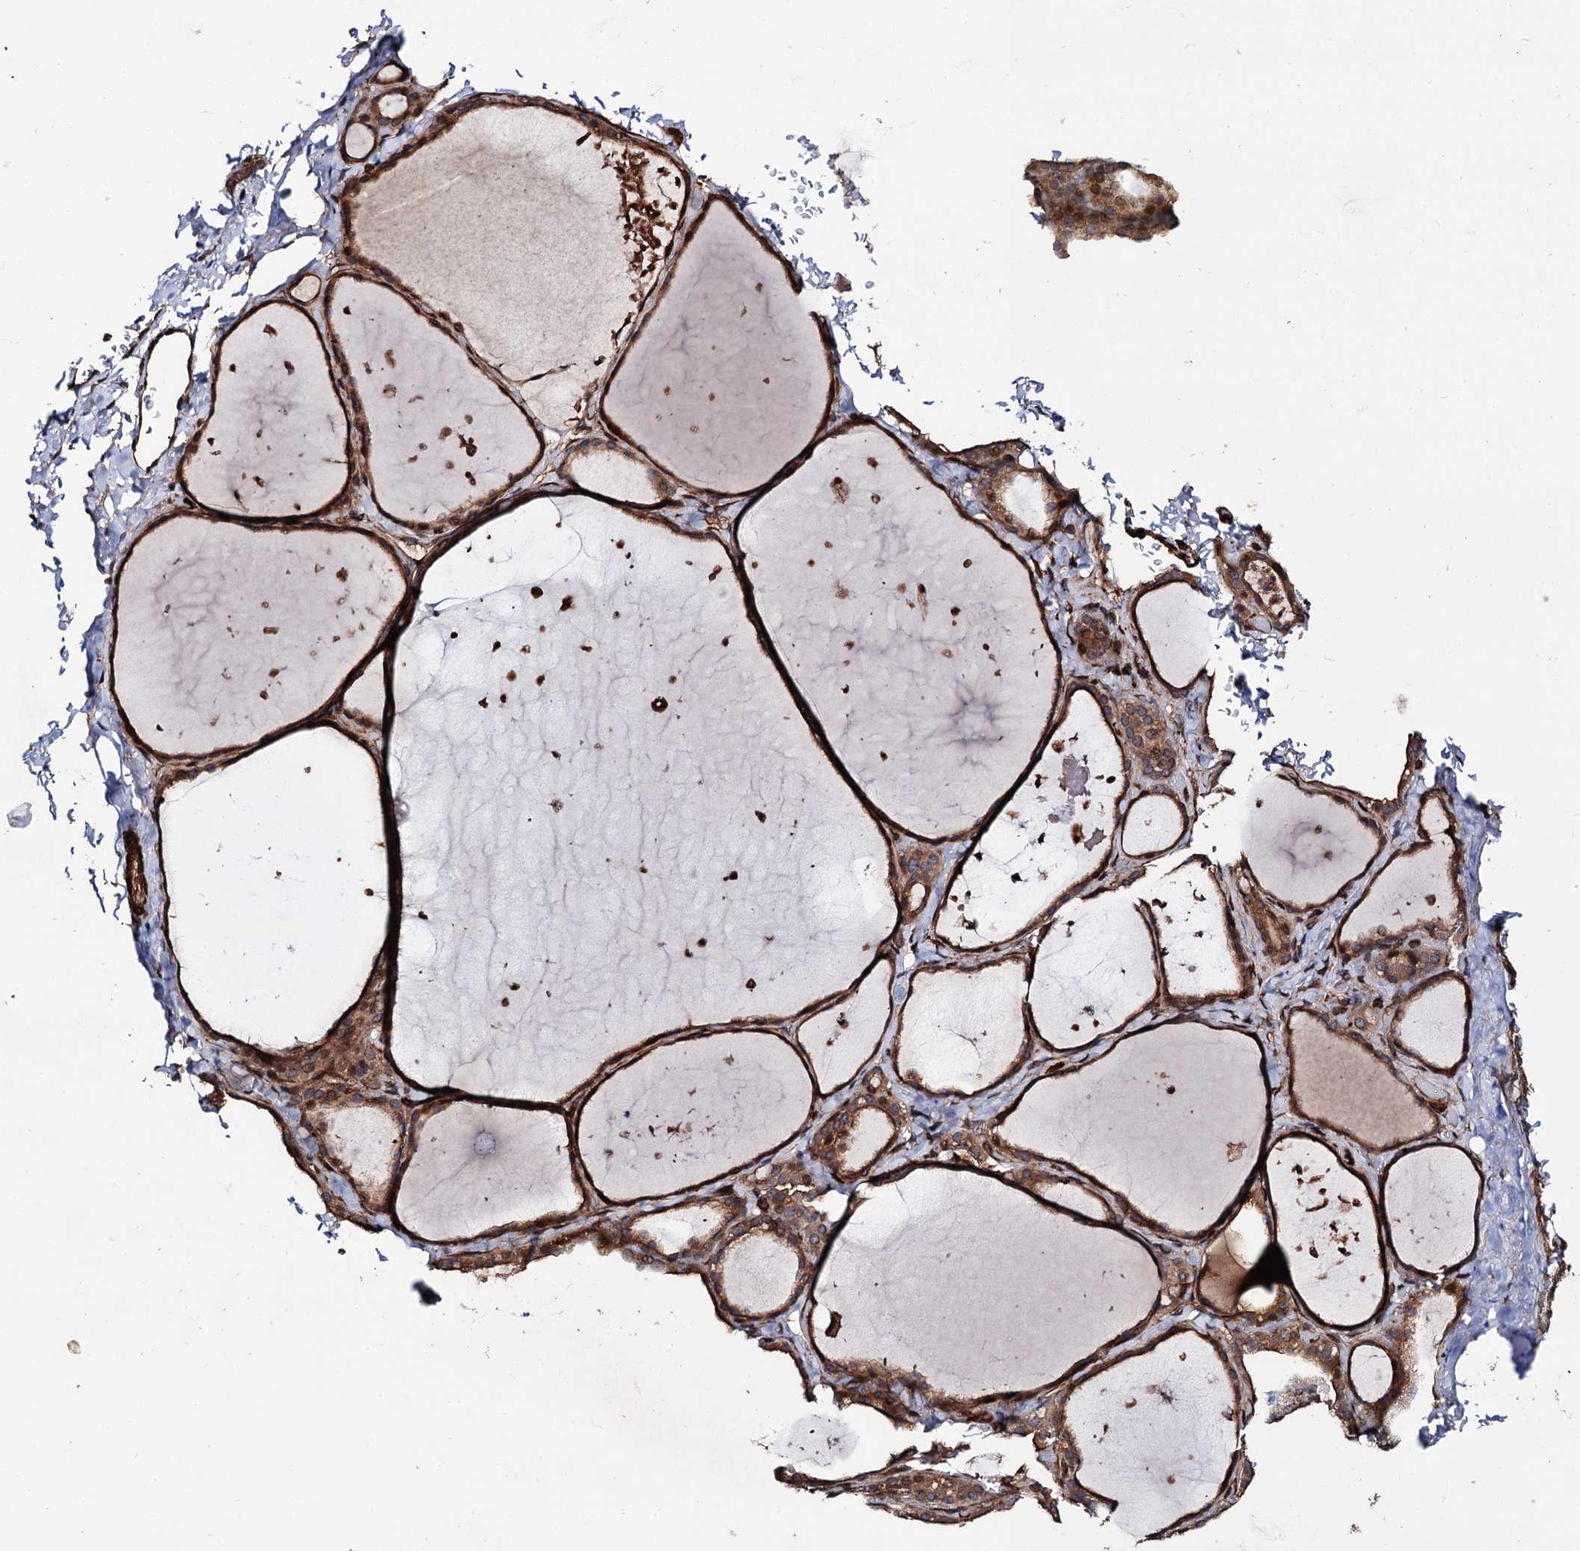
{"staining": {"intensity": "moderate", "quantity": ">75%", "location": "cytoplasmic/membranous"}, "tissue": "thyroid gland", "cell_type": "Glandular cells", "image_type": "normal", "snomed": [{"axis": "morphology", "description": "Normal tissue, NOS"}, {"axis": "topography", "description": "Thyroid gland"}], "caption": "DAB immunohistochemical staining of benign thyroid gland shows moderate cytoplasmic/membranous protein staining in about >75% of glandular cells. Ihc stains the protein in brown and the nuclei are stained blue.", "gene": "BORA", "patient": {"sex": "female", "age": 44}}